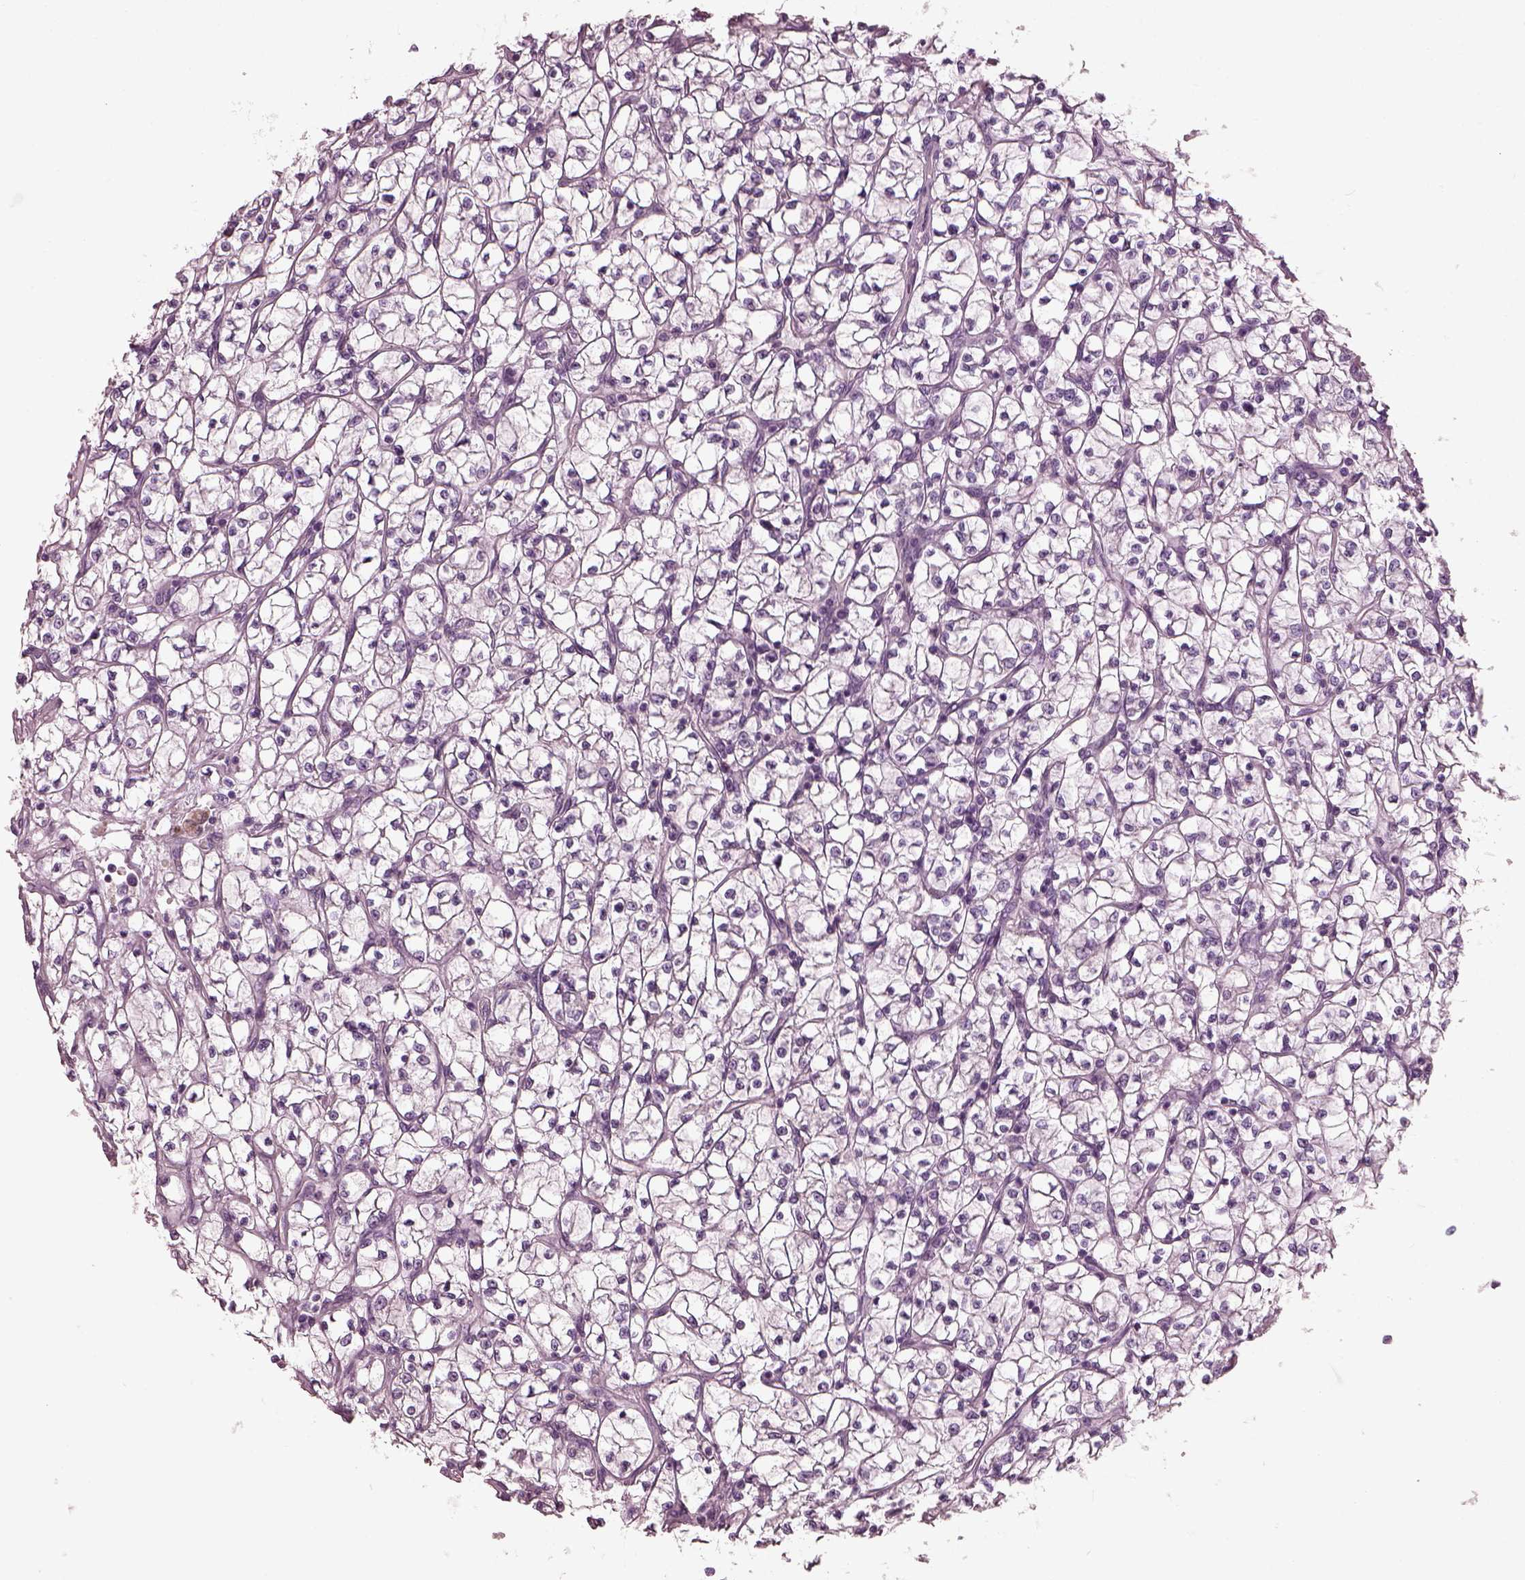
{"staining": {"intensity": "negative", "quantity": "none", "location": "none"}, "tissue": "renal cancer", "cell_type": "Tumor cells", "image_type": "cancer", "snomed": [{"axis": "morphology", "description": "Adenocarcinoma, NOS"}, {"axis": "topography", "description": "Kidney"}], "caption": "Human adenocarcinoma (renal) stained for a protein using immunohistochemistry (IHC) demonstrates no staining in tumor cells.", "gene": "BFSP1", "patient": {"sex": "female", "age": 64}}